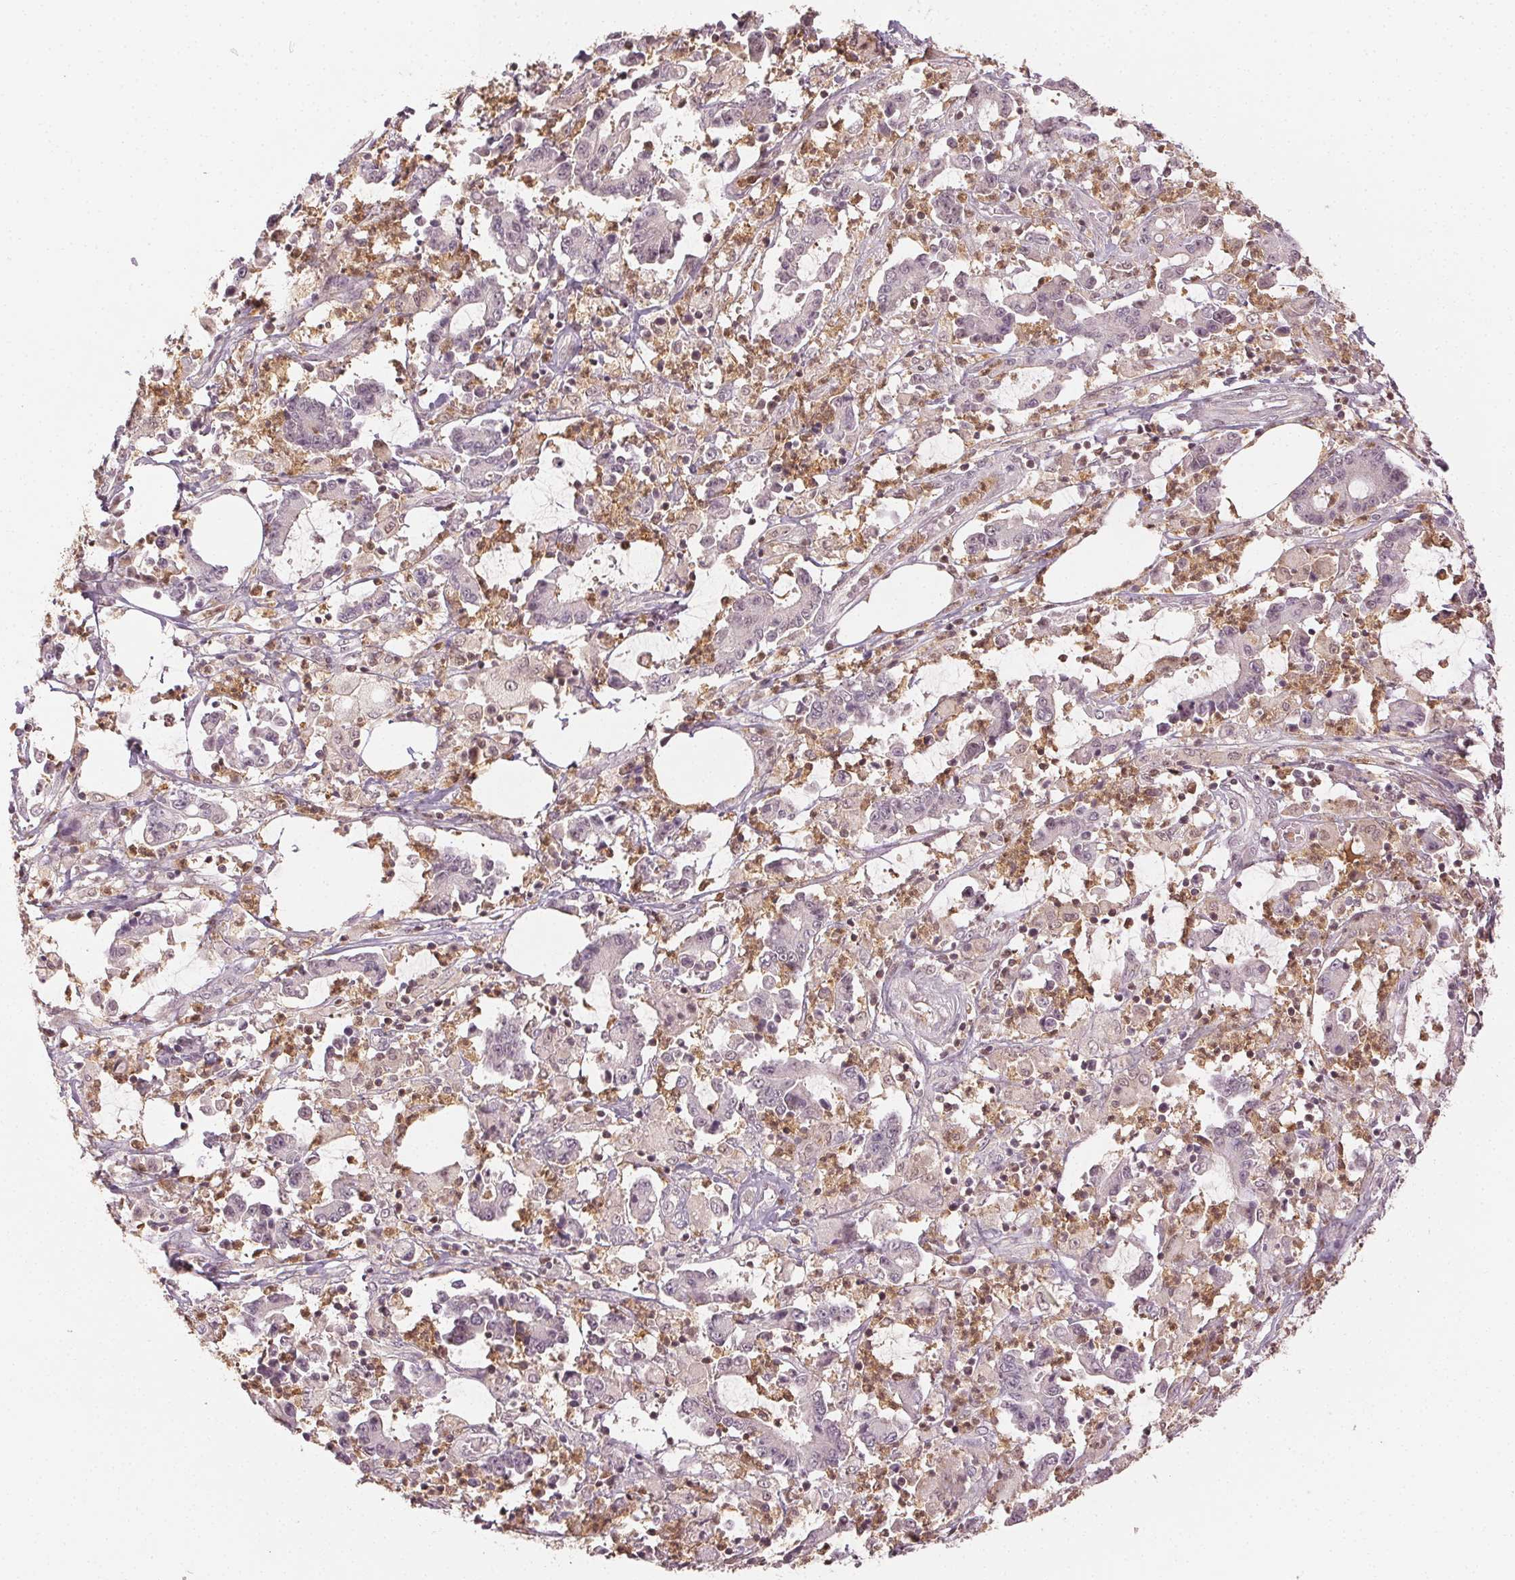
{"staining": {"intensity": "negative", "quantity": "none", "location": "none"}, "tissue": "stomach cancer", "cell_type": "Tumor cells", "image_type": "cancer", "snomed": [{"axis": "morphology", "description": "Adenocarcinoma, NOS"}, {"axis": "topography", "description": "Stomach, upper"}], "caption": "An immunohistochemistry (IHC) photomicrograph of stomach cancer is shown. There is no staining in tumor cells of stomach cancer.", "gene": "MAPK14", "patient": {"sex": "male", "age": 68}}